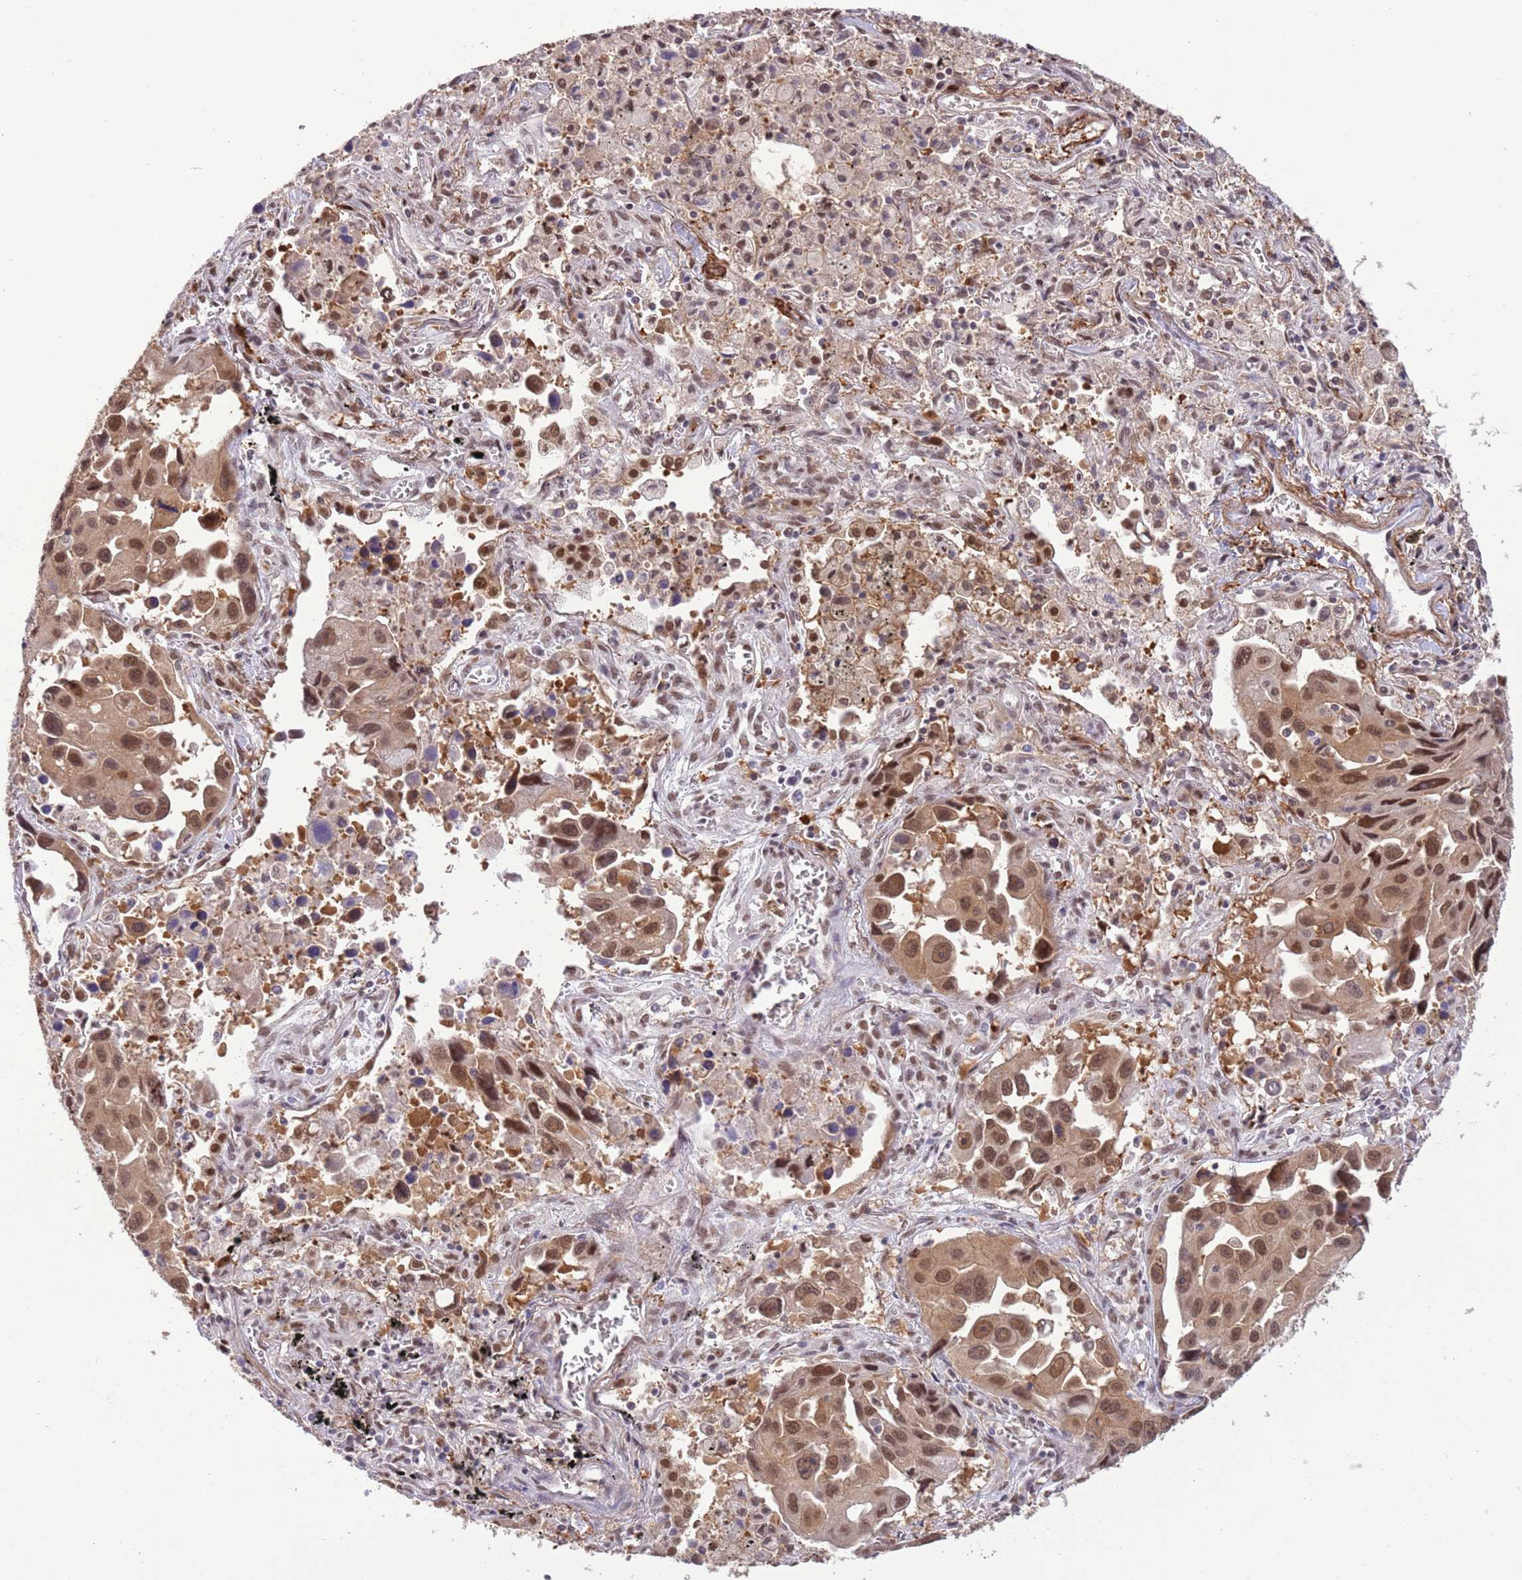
{"staining": {"intensity": "moderate", "quantity": ">75%", "location": "cytoplasmic/membranous,nuclear"}, "tissue": "lung cancer", "cell_type": "Tumor cells", "image_type": "cancer", "snomed": [{"axis": "morphology", "description": "Adenocarcinoma, NOS"}, {"axis": "topography", "description": "Lung"}], "caption": "Lung cancer stained with IHC displays moderate cytoplasmic/membranous and nuclear expression in approximately >75% of tumor cells.", "gene": "TRIM32", "patient": {"sex": "male", "age": 66}}